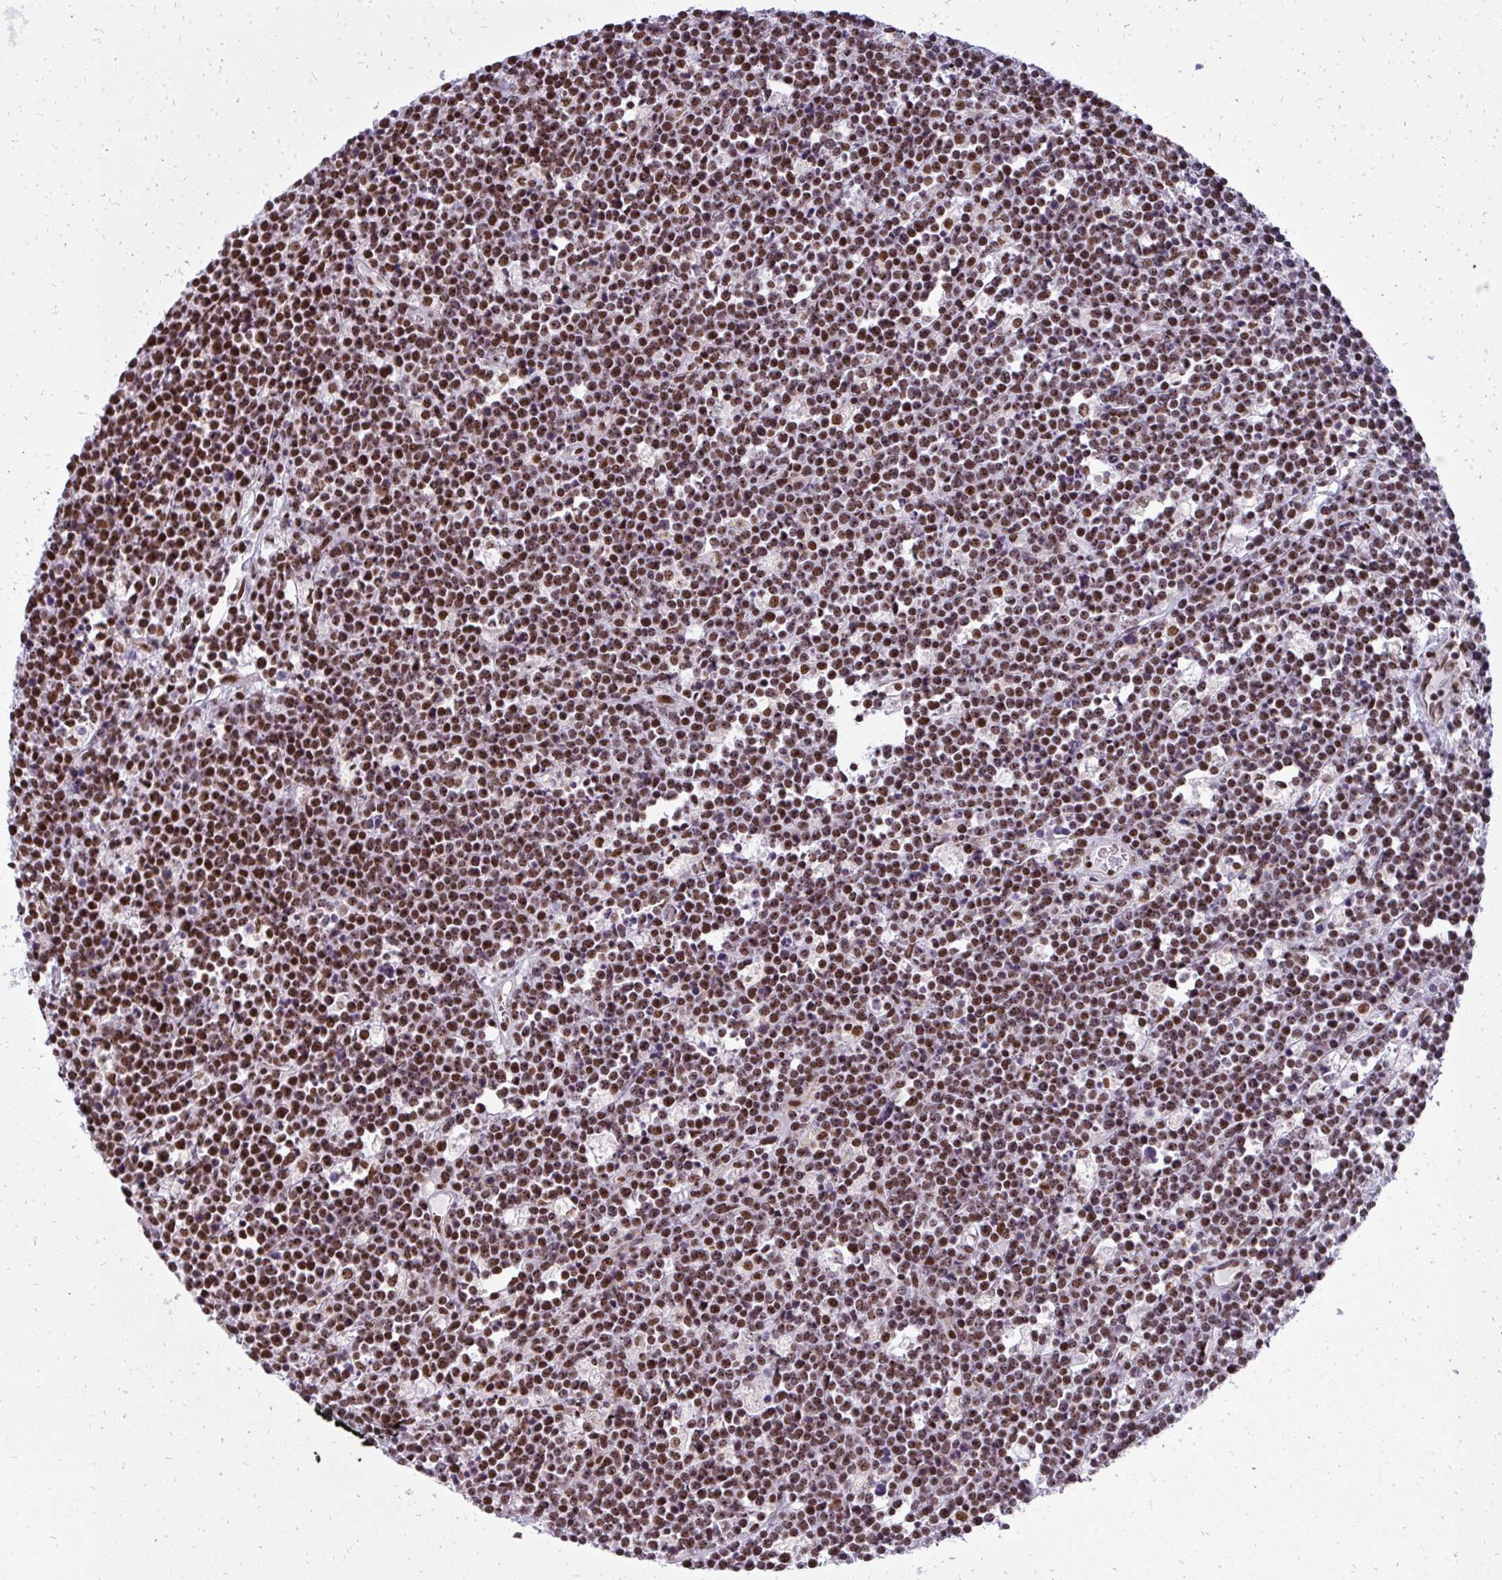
{"staining": {"intensity": "moderate", "quantity": ">75%", "location": "nuclear"}, "tissue": "lymphoma", "cell_type": "Tumor cells", "image_type": "cancer", "snomed": [{"axis": "morphology", "description": "Malignant lymphoma, non-Hodgkin's type, High grade"}, {"axis": "topography", "description": "Ovary"}], "caption": "A brown stain labels moderate nuclear expression of a protein in lymphoma tumor cells. The staining is performed using DAB (3,3'-diaminobenzidine) brown chromogen to label protein expression. The nuclei are counter-stained blue using hematoxylin.", "gene": "SIRT7", "patient": {"sex": "female", "age": 56}}